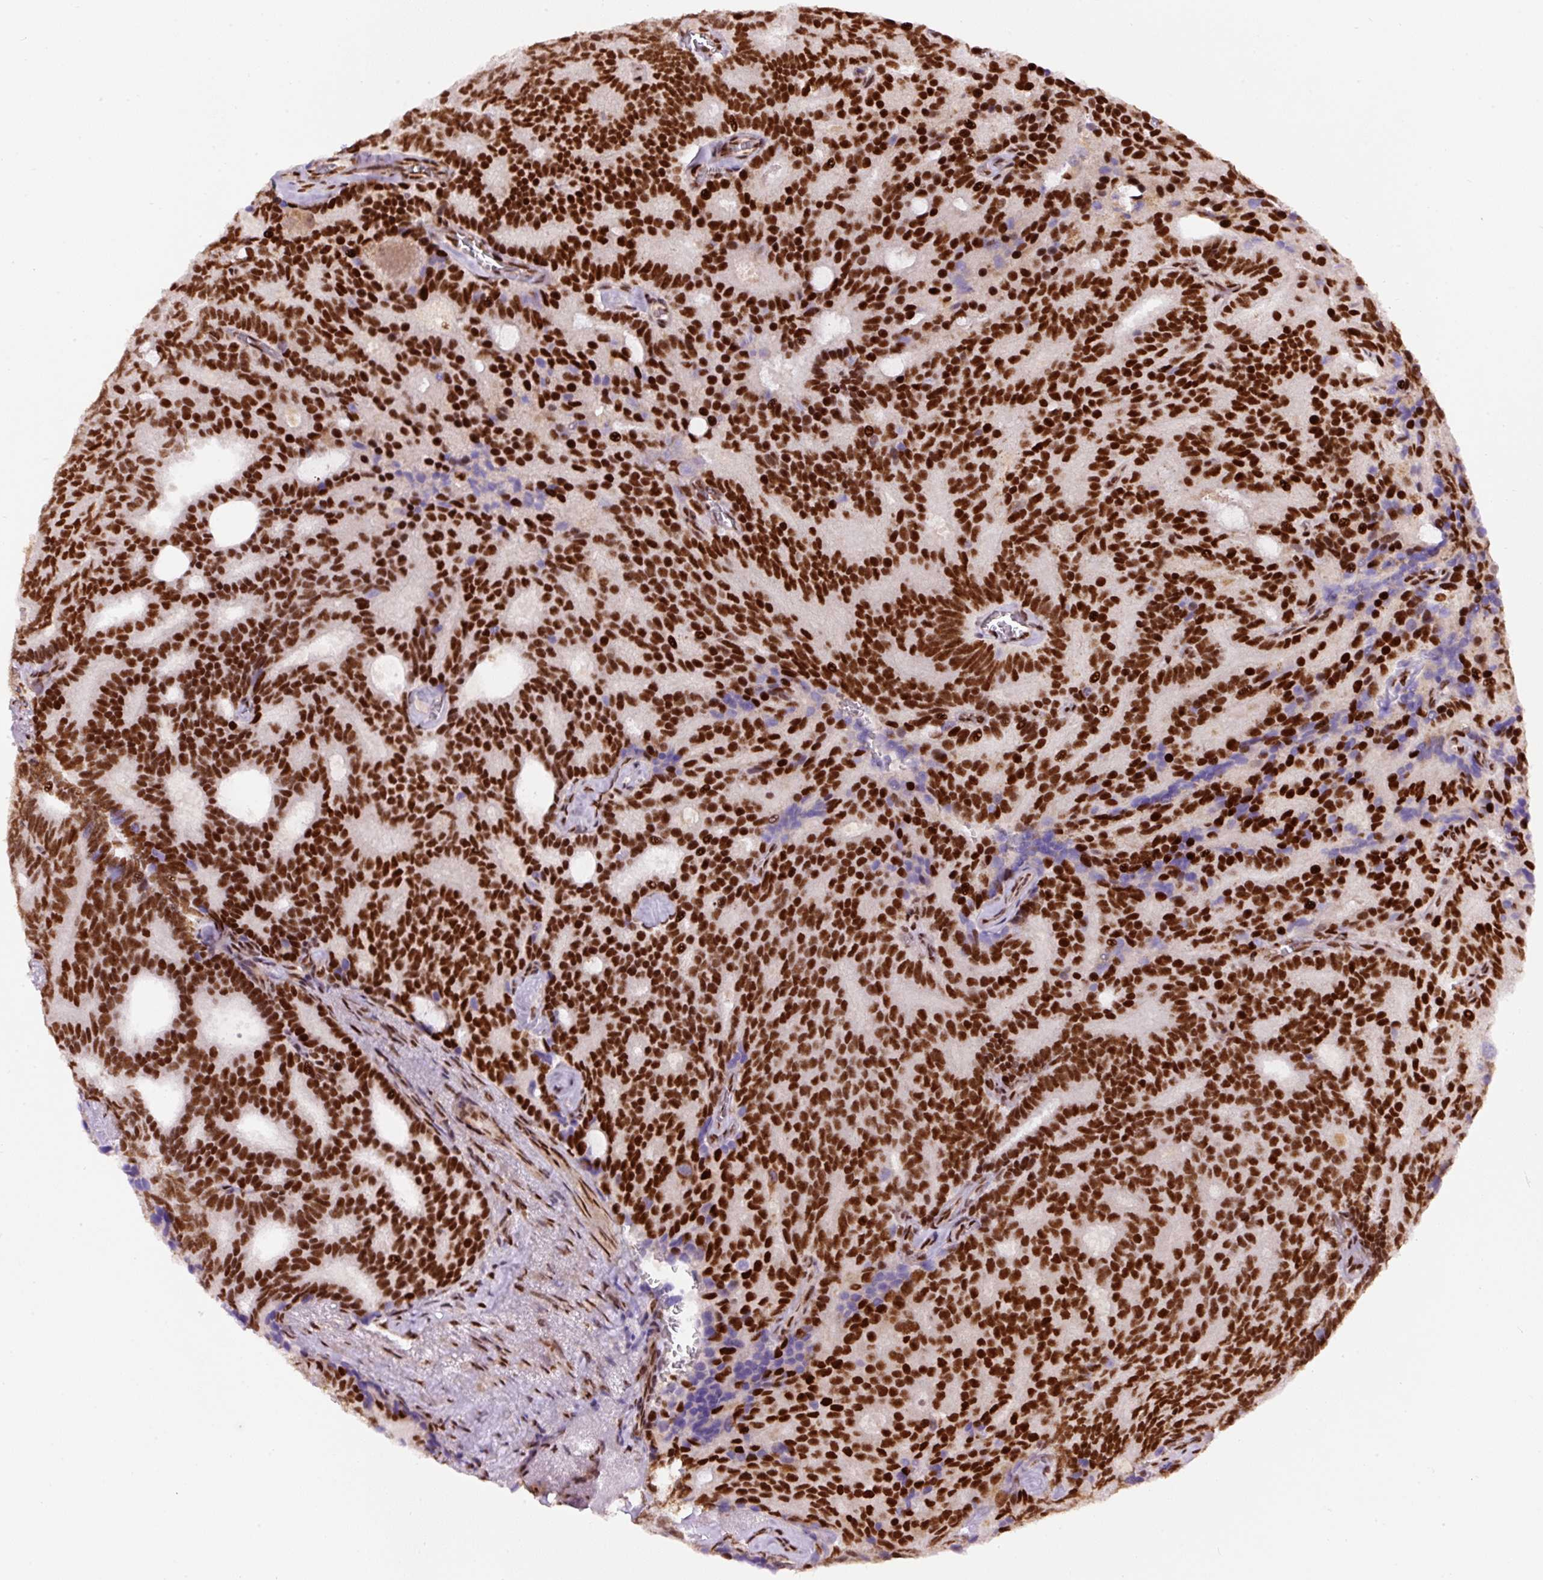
{"staining": {"intensity": "strong", "quantity": ">75%", "location": "nuclear"}, "tissue": "prostate cancer", "cell_type": "Tumor cells", "image_type": "cancer", "snomed": [{"axis": "morphology", "description": "Adenocarcinoma, Low grade"}, {"axis": "topography", "description": "Prostate"}], "caption": "IHC of prostate adenocarcinoma (low-grade) shows high levels of strong nuclear positivity in about >75% of tumor cells.", "gene": "HNRNPC", "patient": {"sex": "male", "age": 71}}